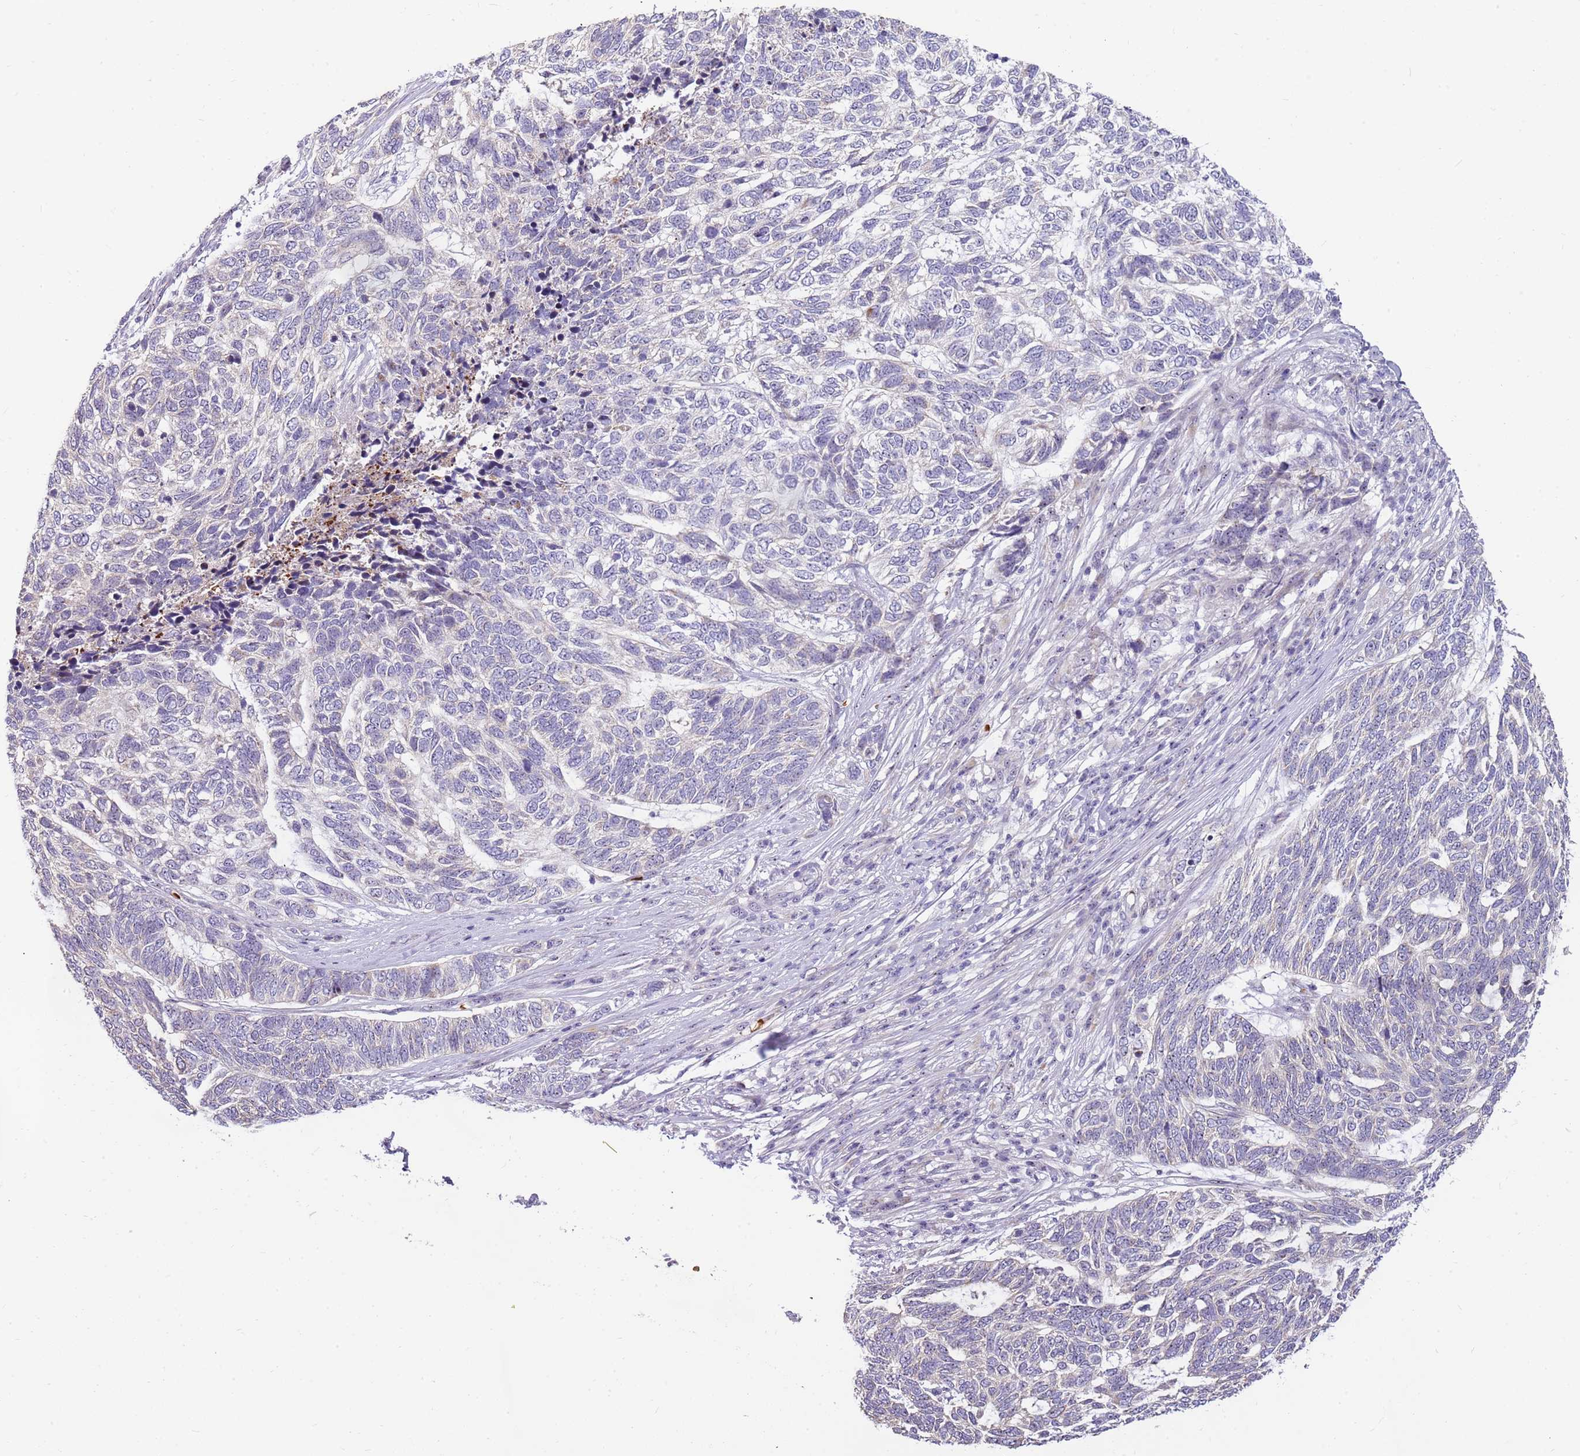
{"staining": {"intensity": "negative", "quantity": "none", "location": "none"}, "tissue": "skin cancer", "cell_type": "Tumor cells", "image_type": "cancer", "snomed": [{"axis": "morphology", "description": "Basal cell carcinoma"}, {"axis": "topography", "description": "Skin"}], "caption": "This micrograph is of skin cancer stained with immunohistochemistry (IHC) to label a protein in brown with the nuclei are counter-stained blue. There is no staining in tumor cells.", "gene": "DNAJA3", "patient": {"sex": "female", "age": 65}}